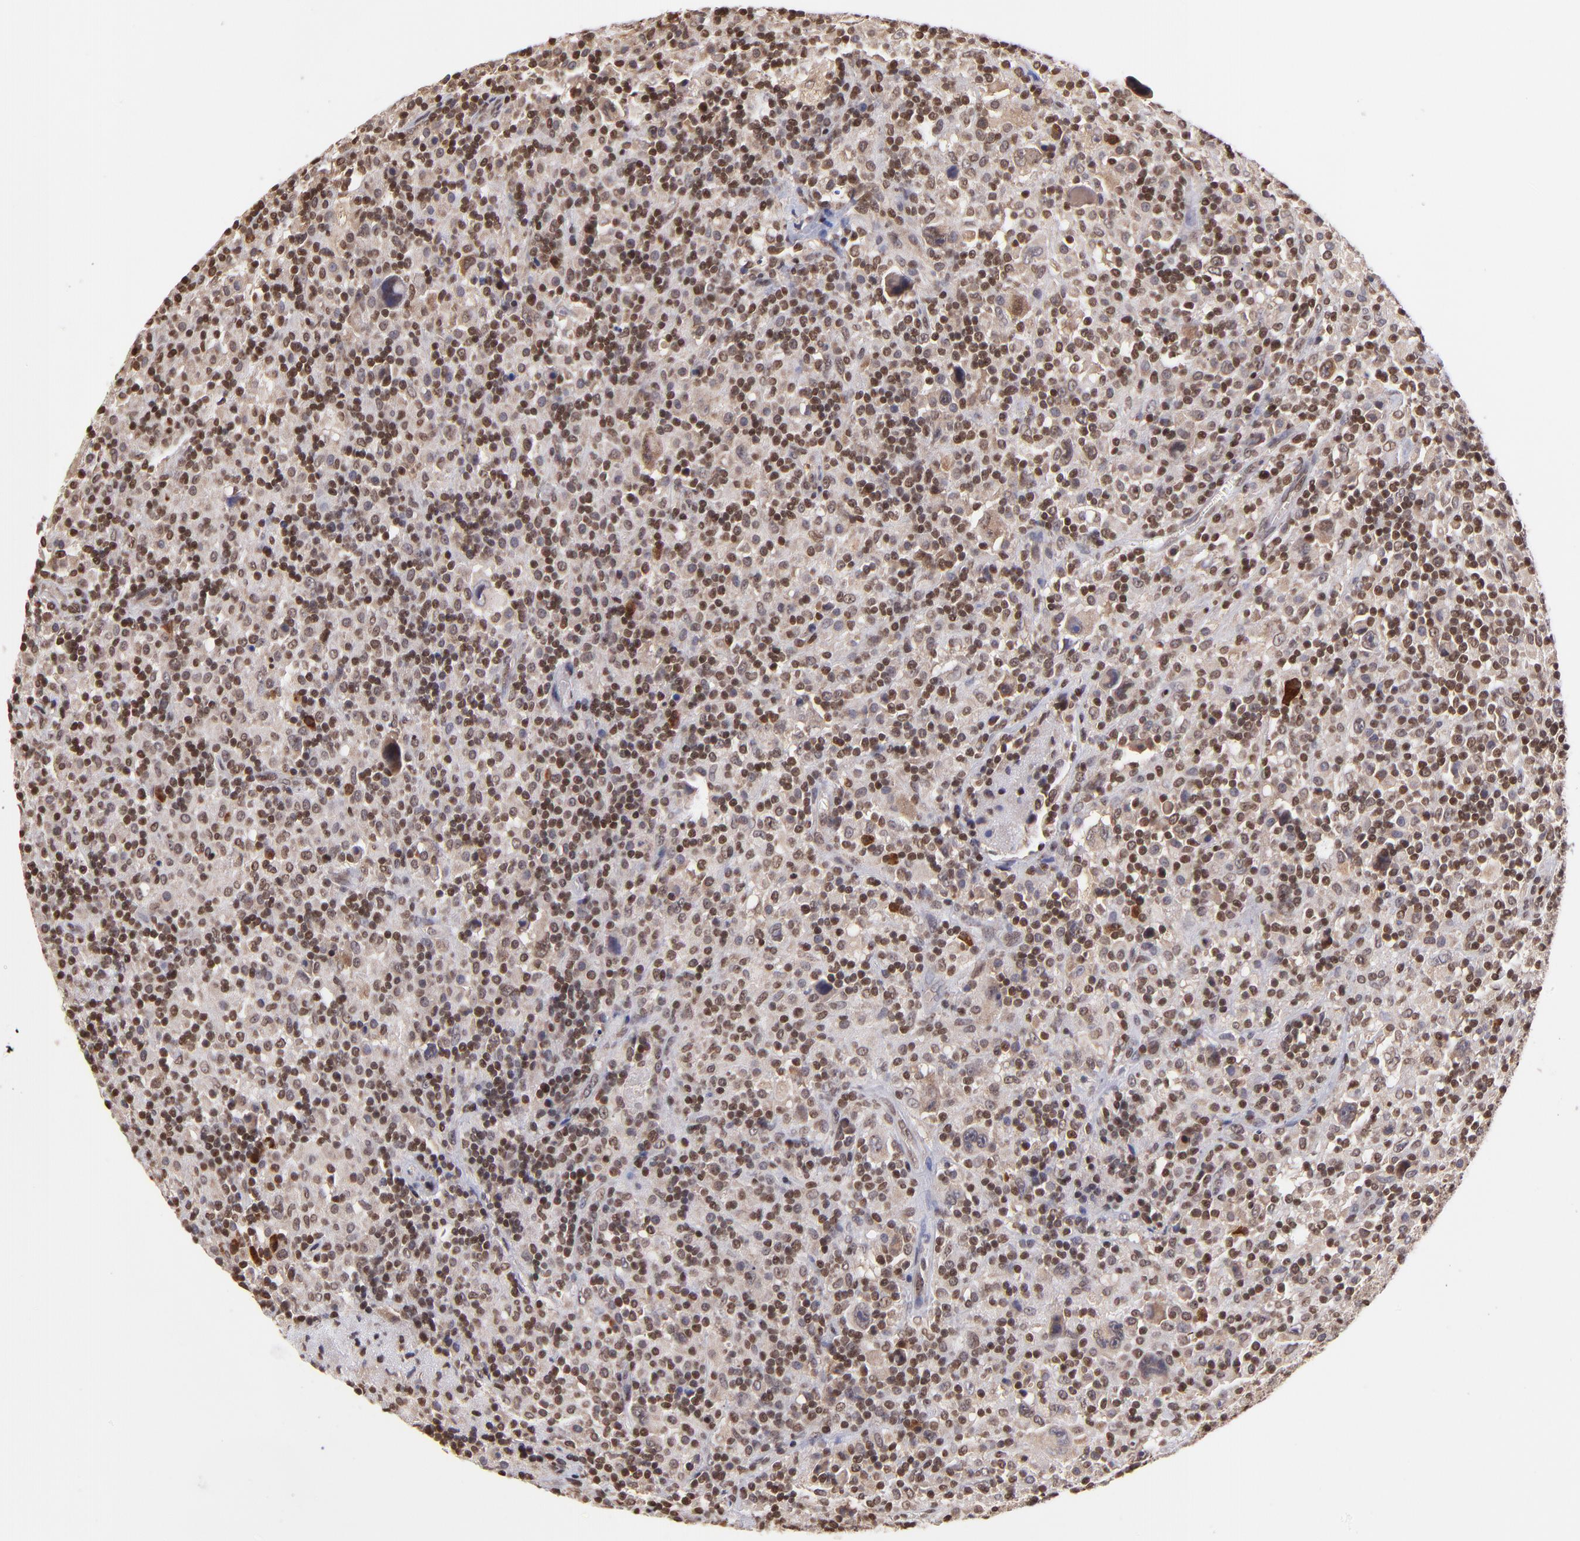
{"staining": {"intensity": "strong", "quantity": ">75%", "location": "nuclear"}, "tissue": "lymphoma", "cell_type": "Tumor cells", "image_type": "cancer", "snomed": [{"axis": "morphology", "description": "Hodgkin's disease, NOS"}, {"axis": "topography", "description": "Lymph node"}], "caption": "This histopathology image reveals Hodgkin's disease stained with IHC to label a protein in brown. The nuclear of tumor cells show strong positivity for the protein. Nuclei are counter-stained blue.", "gene": "WDR25", "patient": {"sex": "male", "age": 46}}